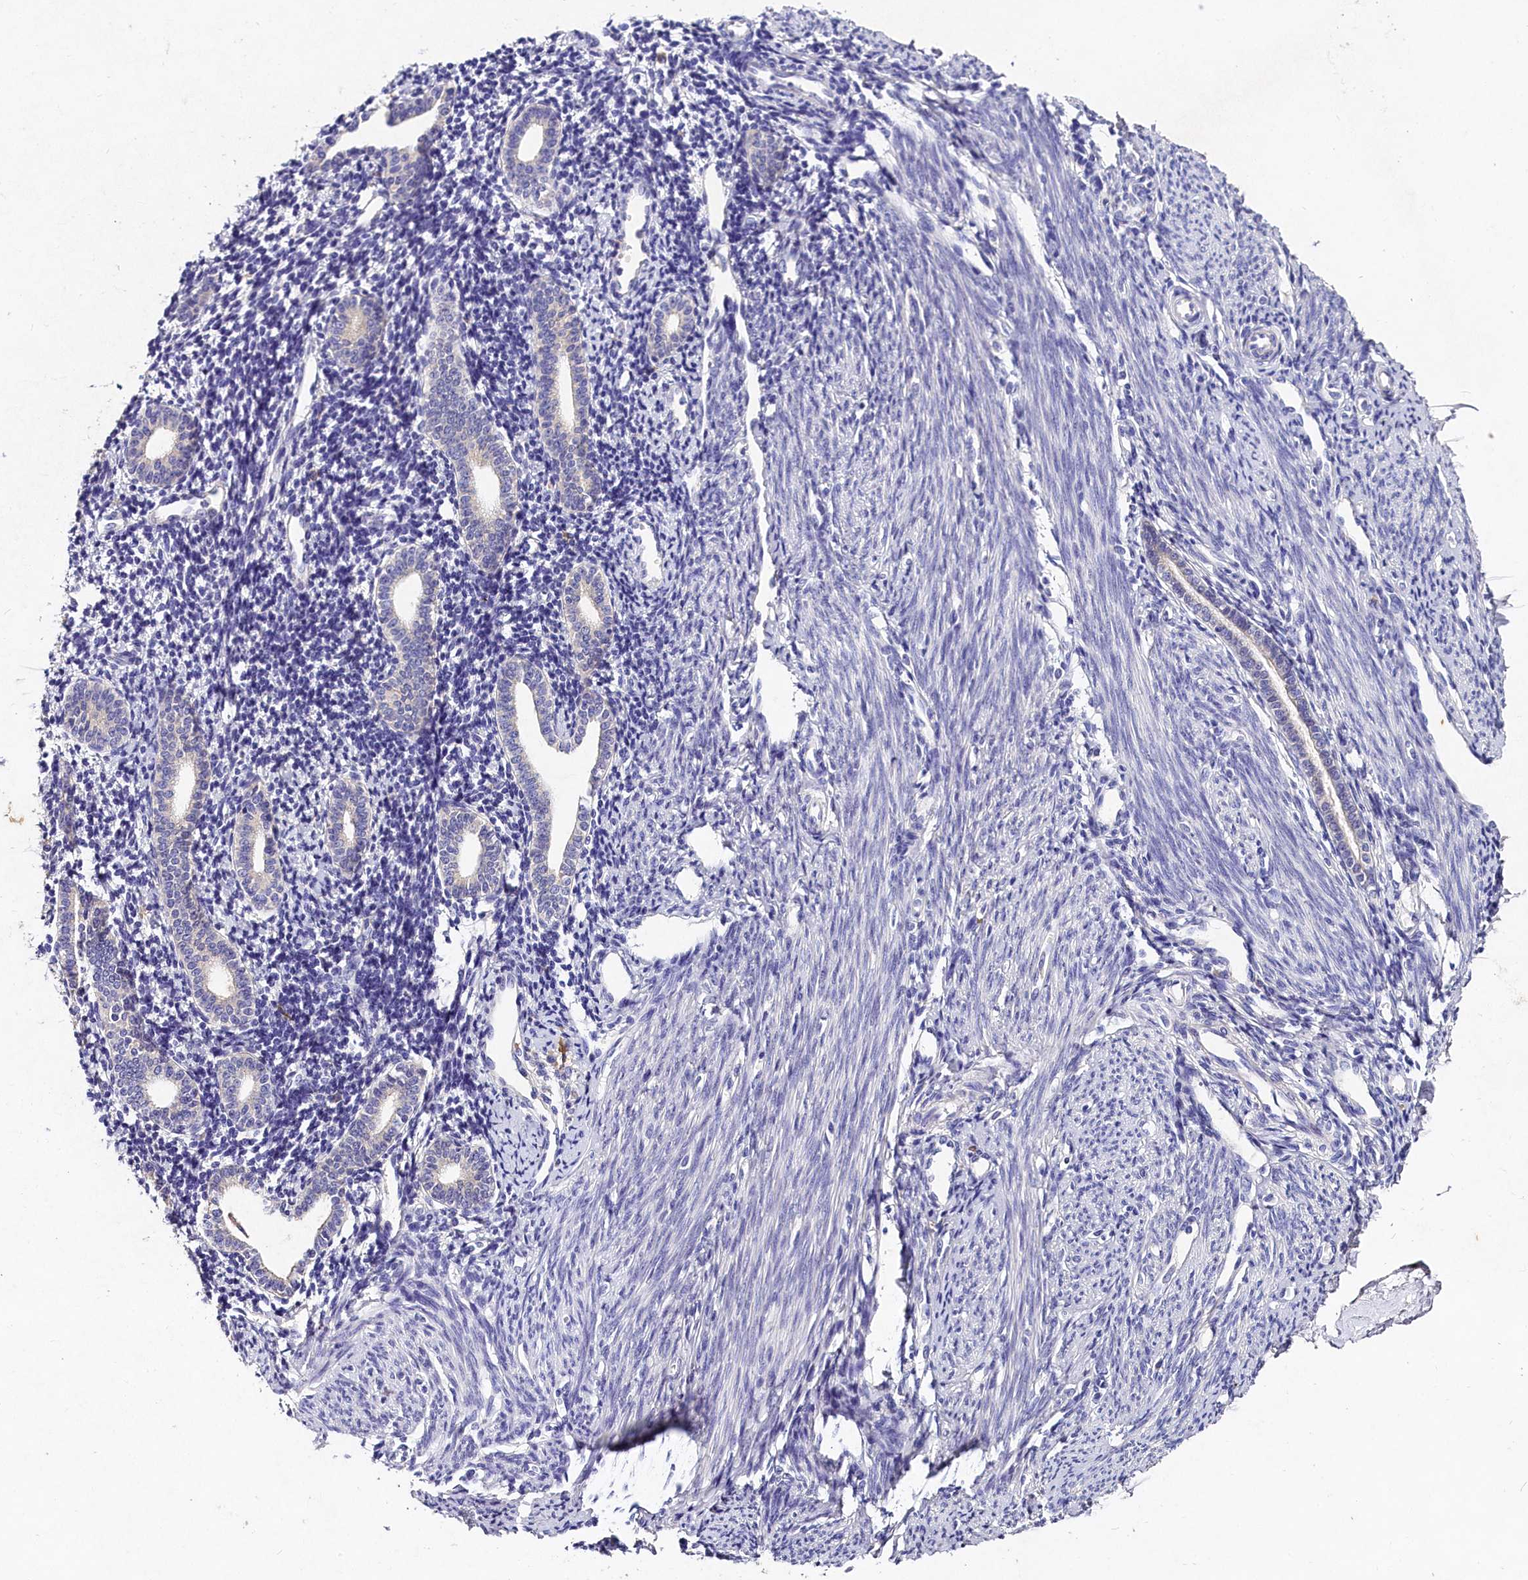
{"staining": {"intensity": "negative", "quantity": "none", "location": "none"}, "tissue": "endometrium", "cell_type": "Cells in endometrial stroma", "image_type": "normal", "snomed": [{"axis": "morphology", "description": "Normal tissue, NOS"}, {"axis": "topography", "description": "Endometrium"}], "caption": "Endometrium was stained to show a protein in brown. There is no significant staining in cells in endometrial stroma.", "gene": "ST7L", "patient": {"sex": "female", "age": 56}}